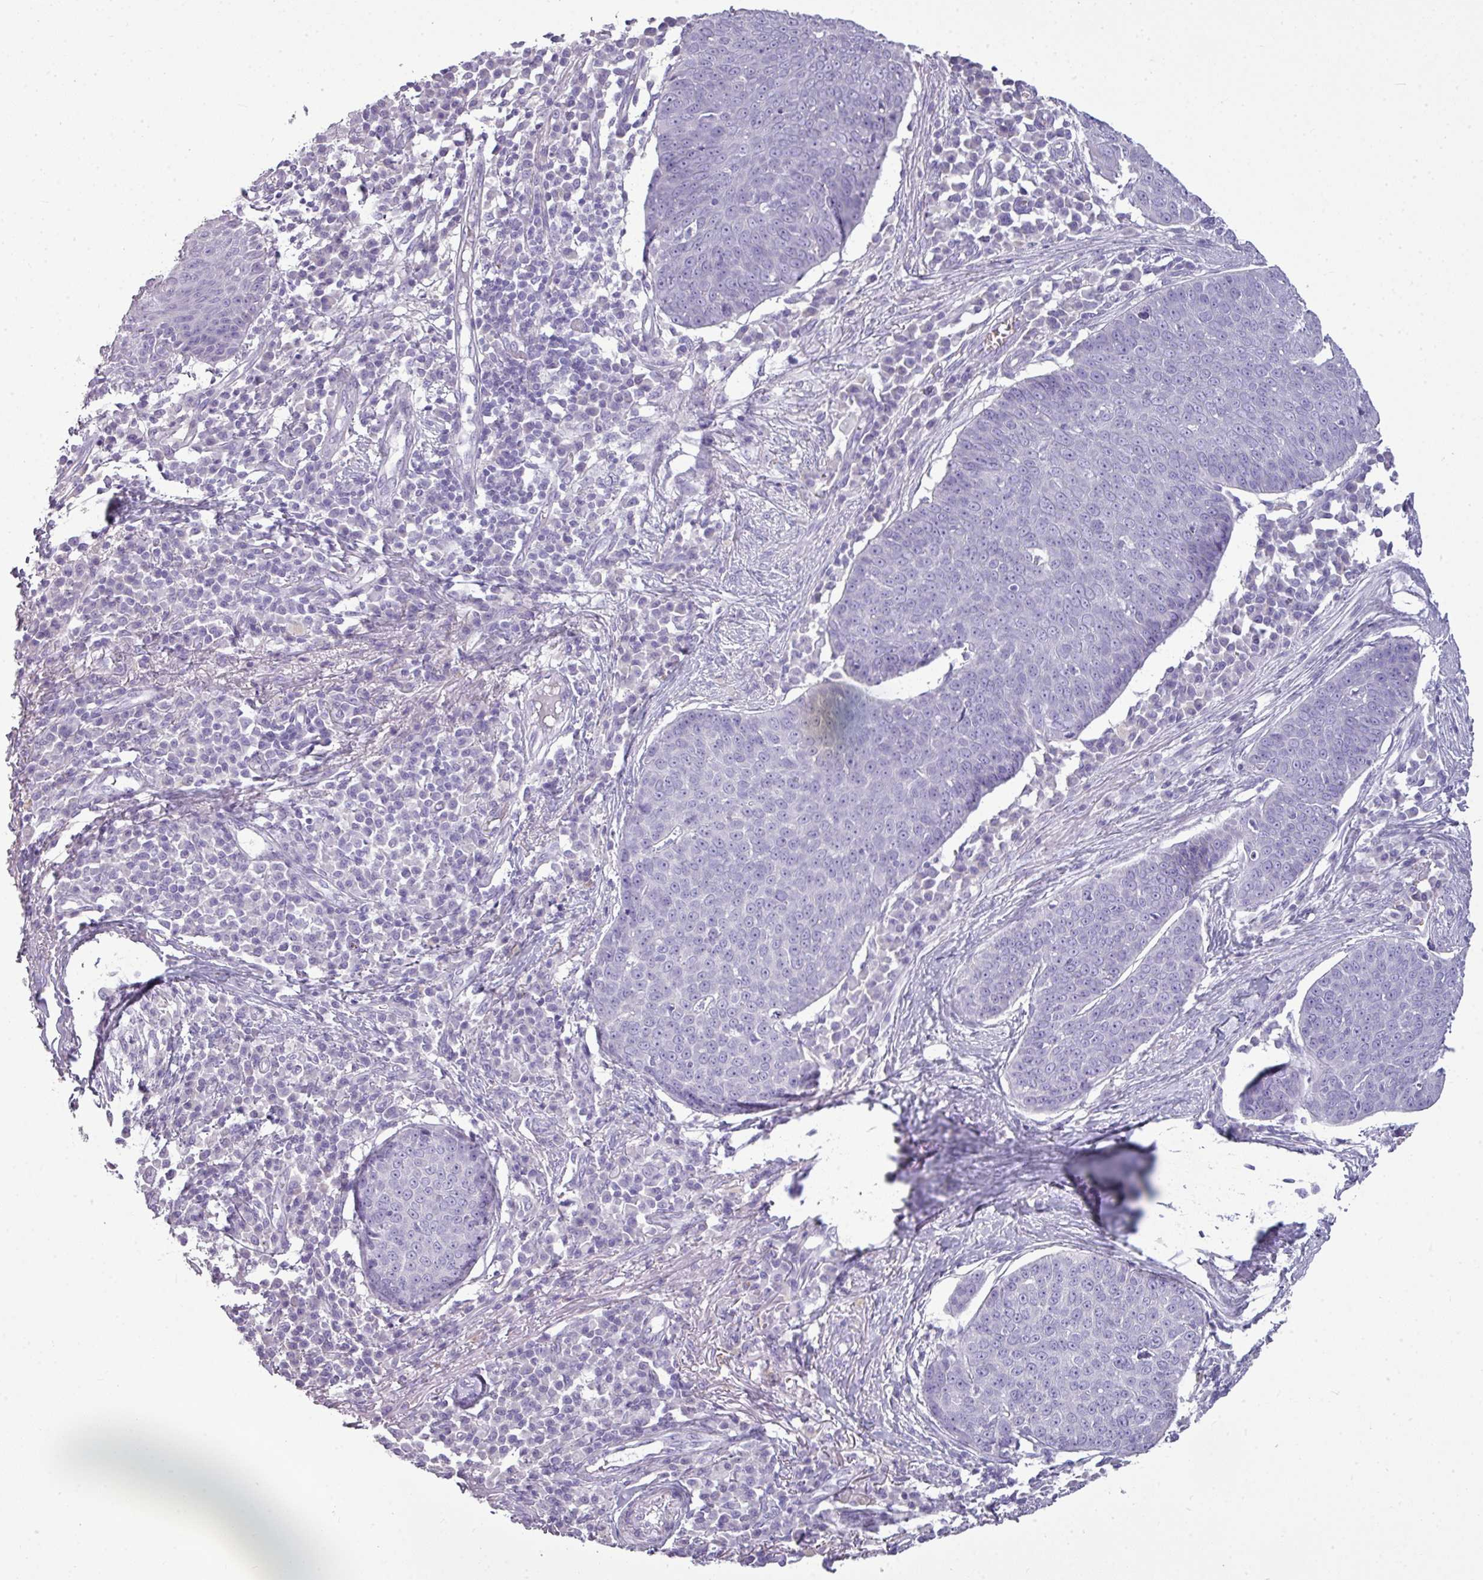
{"staining": {"intensity": "negative", "quantity": "none", "location": "none"}, "tissue": "skin cancer", "cell_type": "Tumor cells", "image_type": "cancer", "snomed": [{"axis": "morphology", "description": "Squamous cell carcinoma, NOS"}, {"axis": "topography", "description": "Skin"}], "caption": "The image demonstrates no significant positivity in tumor cells of skin squamous cell carcinoma.", "gene": "TMEM91", "patient": {"sex": "male", "age": 71}}